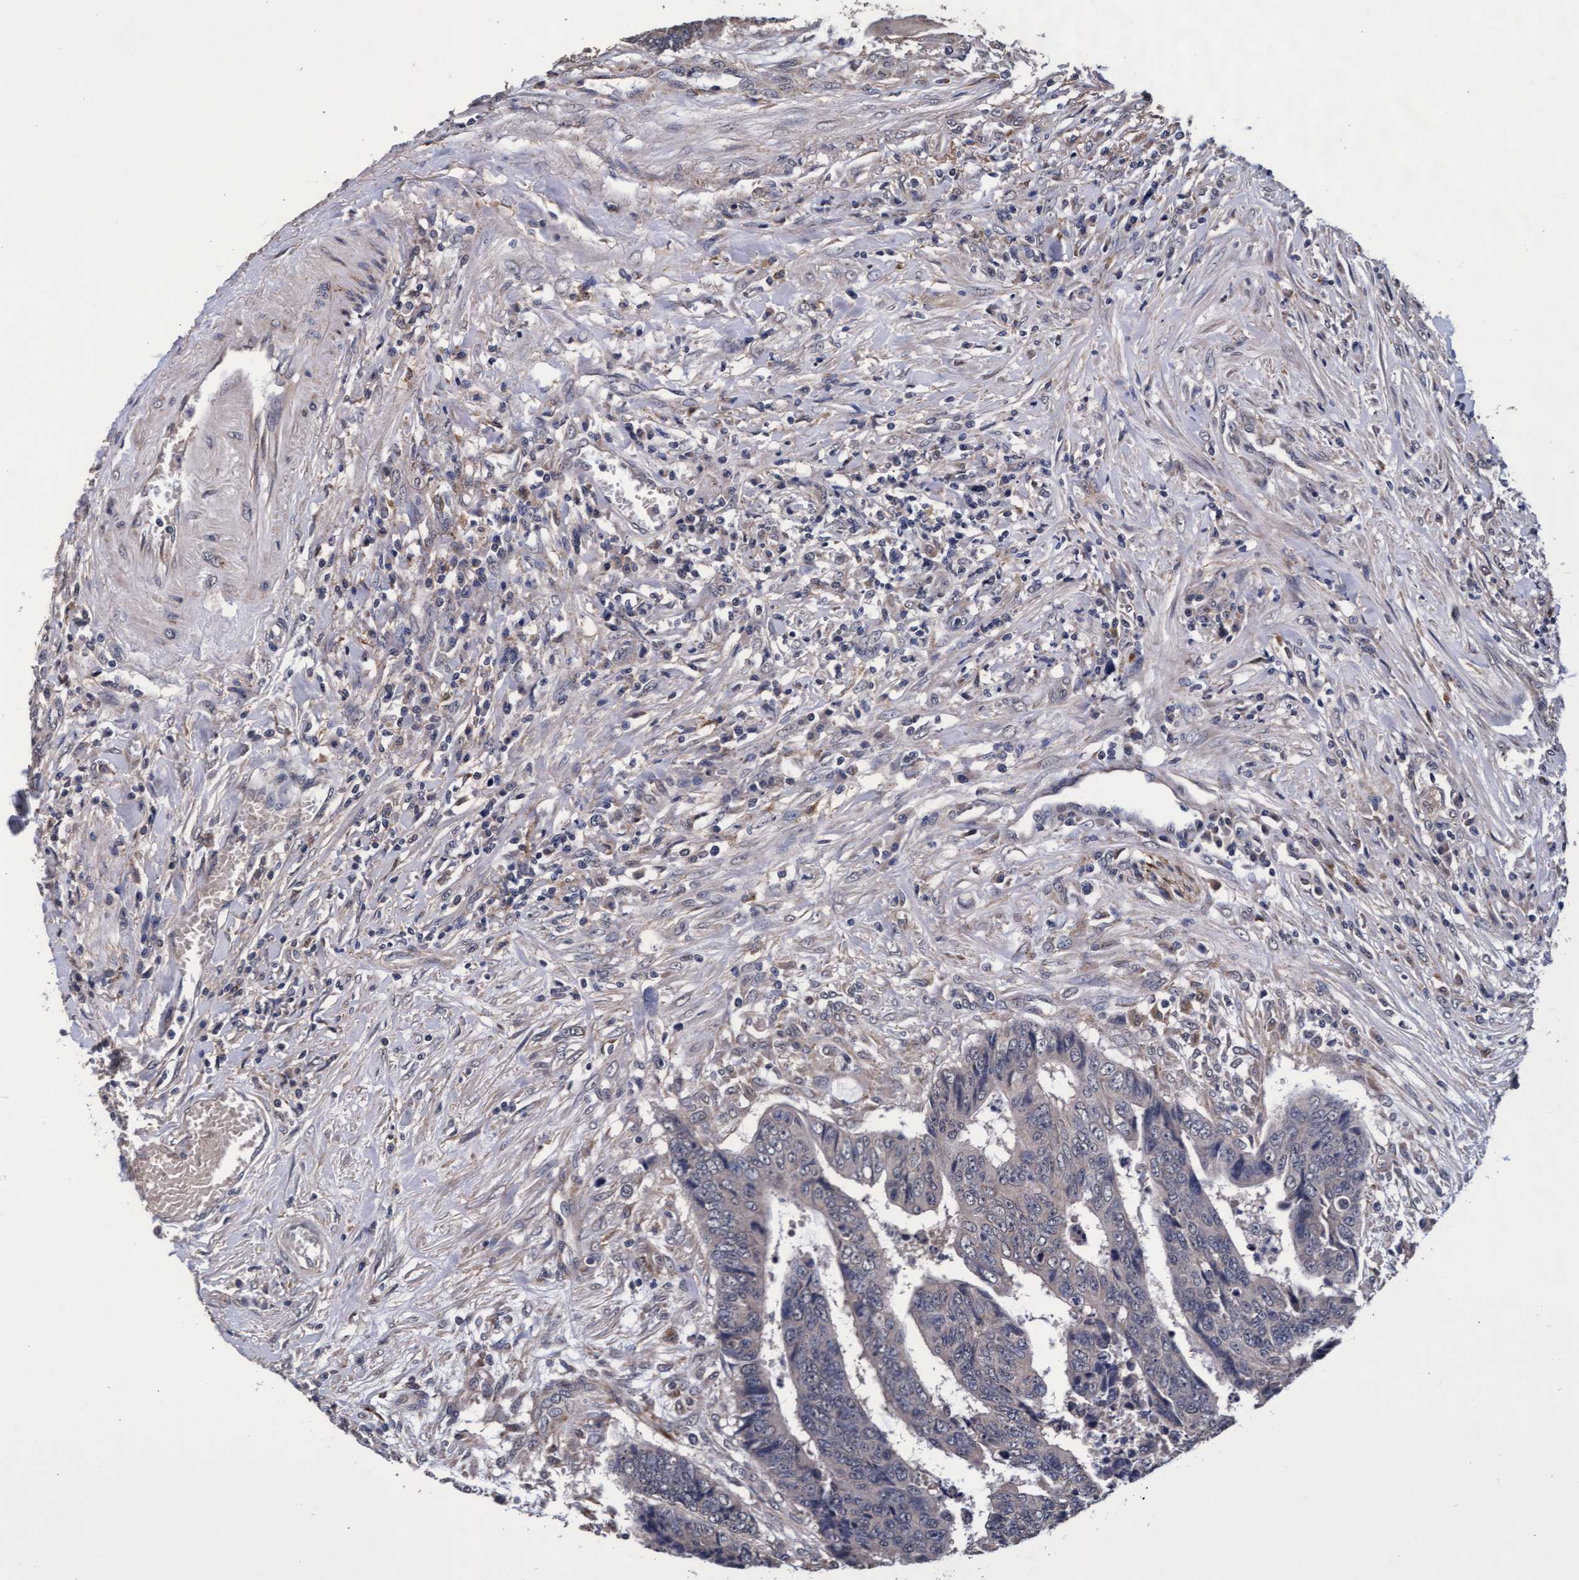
{"staining": {"intensity": "negative", "quantity": "none", "location": "none"}, "tissue": "colorectal cancer", "cell_type": "Tumor cells", "image_type": "cancer", "snomed": [{"axis": "morphology", "description": "Adenocarcinoma, NOS"}, {"axis": "topography", "description": "Rectum"}], "caption": "Tumor cells are negative for protein expression in human colorectal adenocarcinoma. (DAB immunohistochemistry (IHC), high magnification).", "gene": "CPQ", "patient": {"sex": "male", "age": 84}}